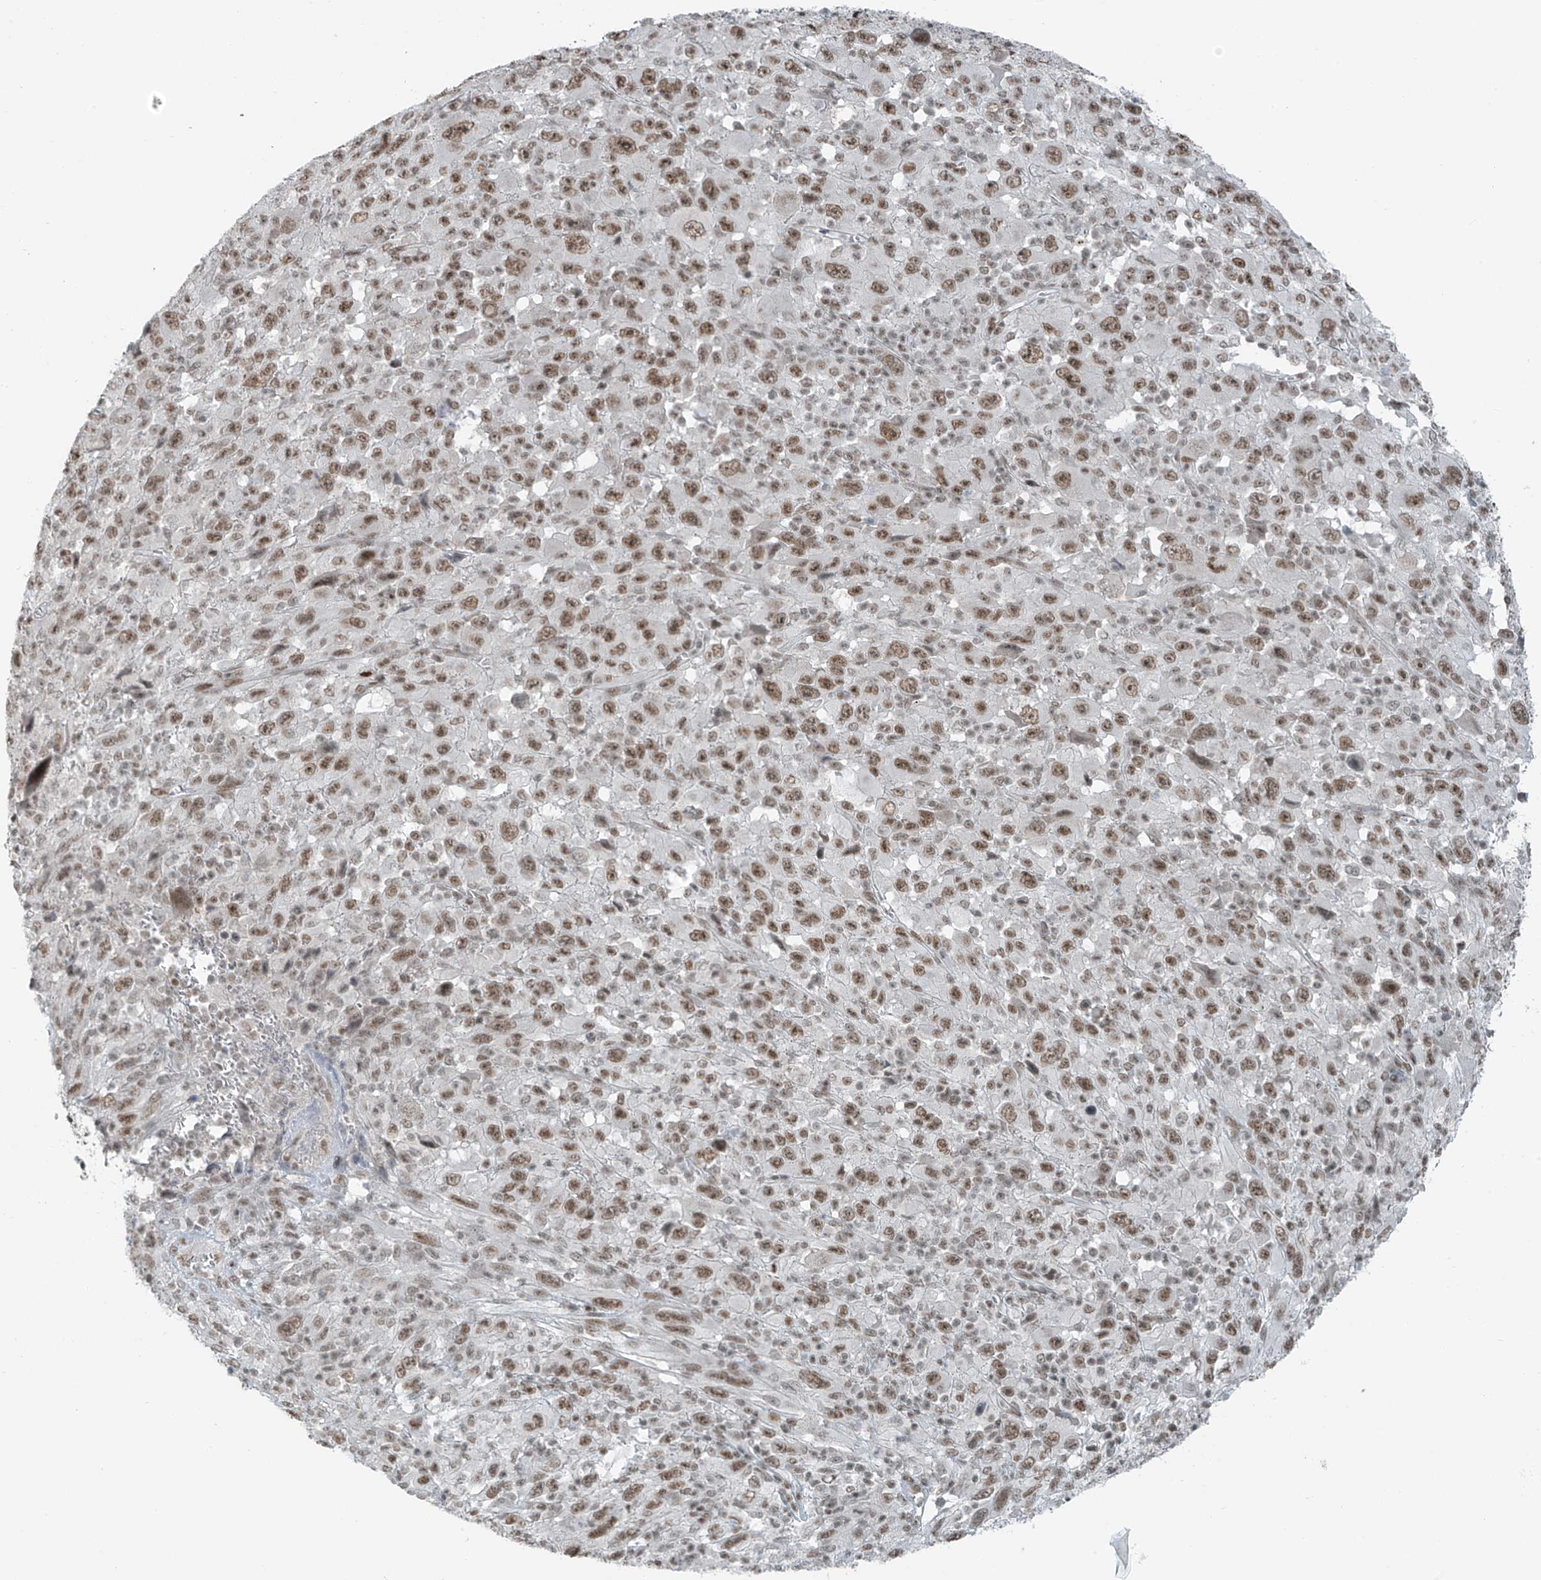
{"staining": {"intensity": "moderate", "quantity": ">75%", "location": "nuclear"}, "tissue": "melanoma", "cell_type": "Tumor cells", "image_type": "cancer", "snomed": [{"axis": "morphology", "description": "Malignant melanoma, Metastatic site"}, {"axis": "topography", "description": "Skin"}], "caption": "Melanoma stained with a protein marker exhibits moderate staining in tumor cells.", "gene": "WRNIP1", "patient": {"sex": "female", "age": 56}}